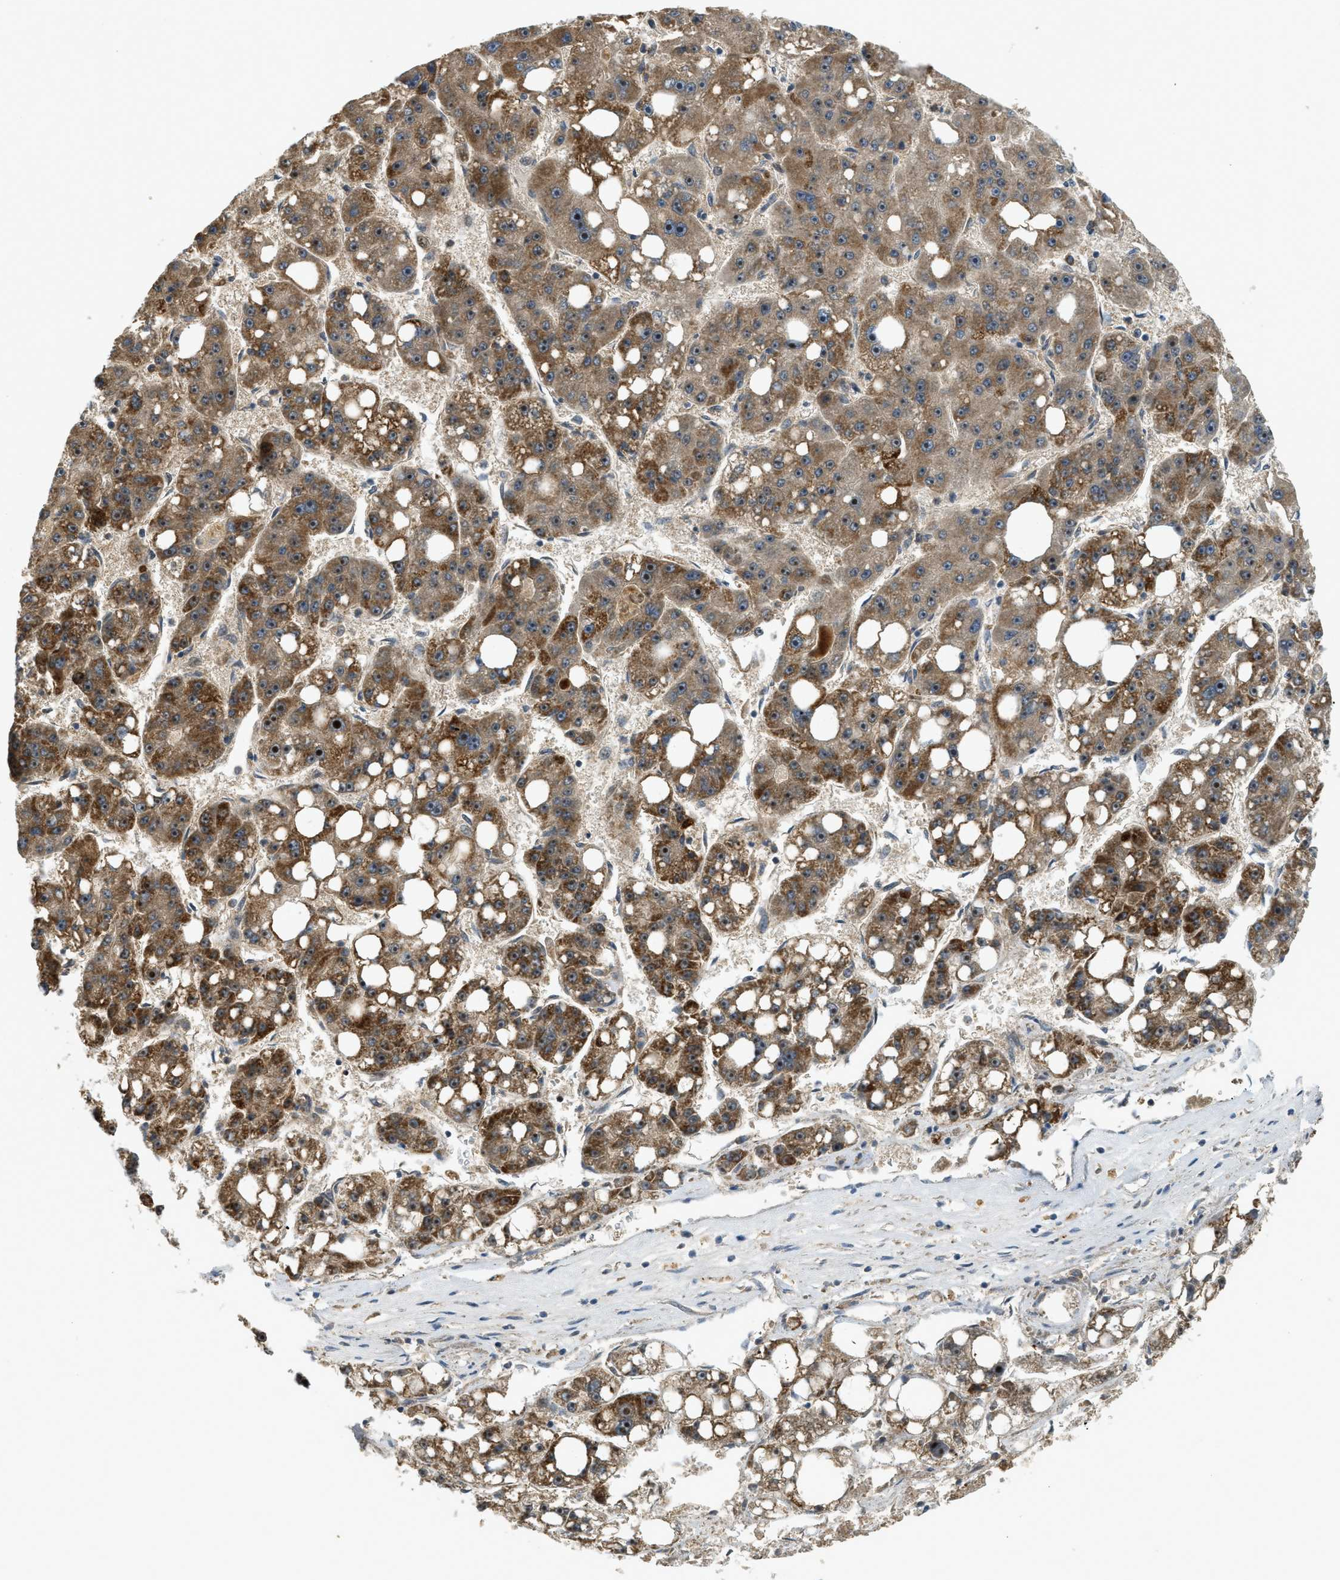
{"staining": {"intensity": "strong", "quantity": "25%-75%", "location": "cytoplasmic/membranous"}, "tissue": "liver cancer", "cell_type": "Tumor cells", "image_type": "cancer", "snomed": [{"axis": "morphology", "description": "Carcinoma, Hepatocellular, NOS"}, {"axis": "topography", "description": "Liver"}], "caption": "High-power microscopy captured an IHC photomicrograph of liver hepatocellular carcinoma, revealing strong cytoplasmic/membranous staining in approximately 25%-75% of tumor cells.", "gene": "TRAPPC14", "patient": {"sex": "female", "age": 61}}